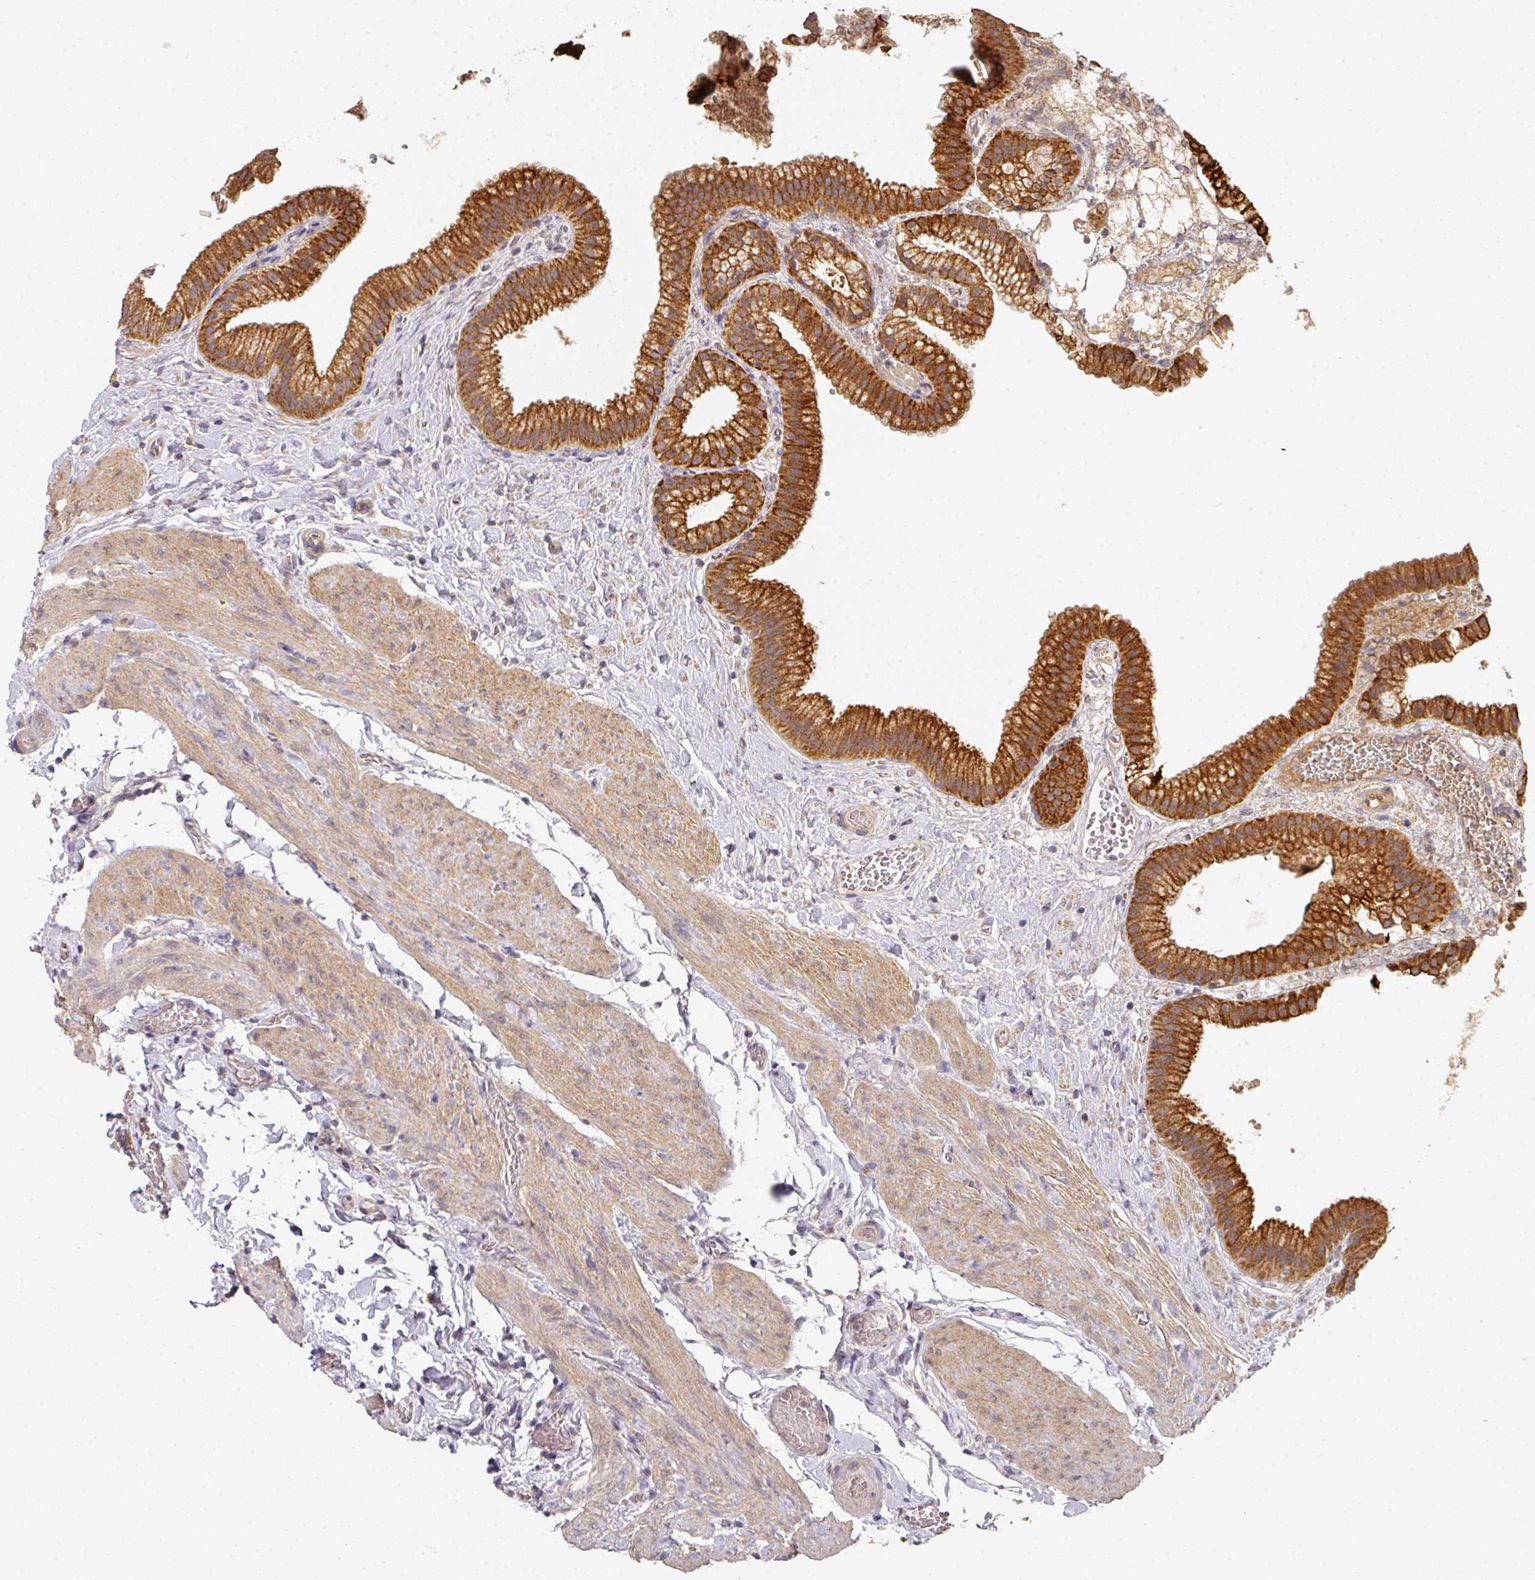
{"staining": {"intensity": "strong", "quantity": ">75%", "location": "cytoplasmic/membranous"}, "tissue": "gallbladder", "cell_type": "Glandular cells", "image_type": "normal", "snomed": [{"axis": "morphology", "description": "Normal tissue, NOS"}, {"axis": "topography", "description": "Gallbladder"}], "caption": "DAB immunohistochemical staining of unremarkable gallbladder shows strong cytoplasmic/membranous protein expression in approximately >75% of glandular cells. (brown staining indicates protein expression, while blue staining denotes nuclei).", "gene": "EXTL3", "patient": {"sex": "female", "age": 63}}